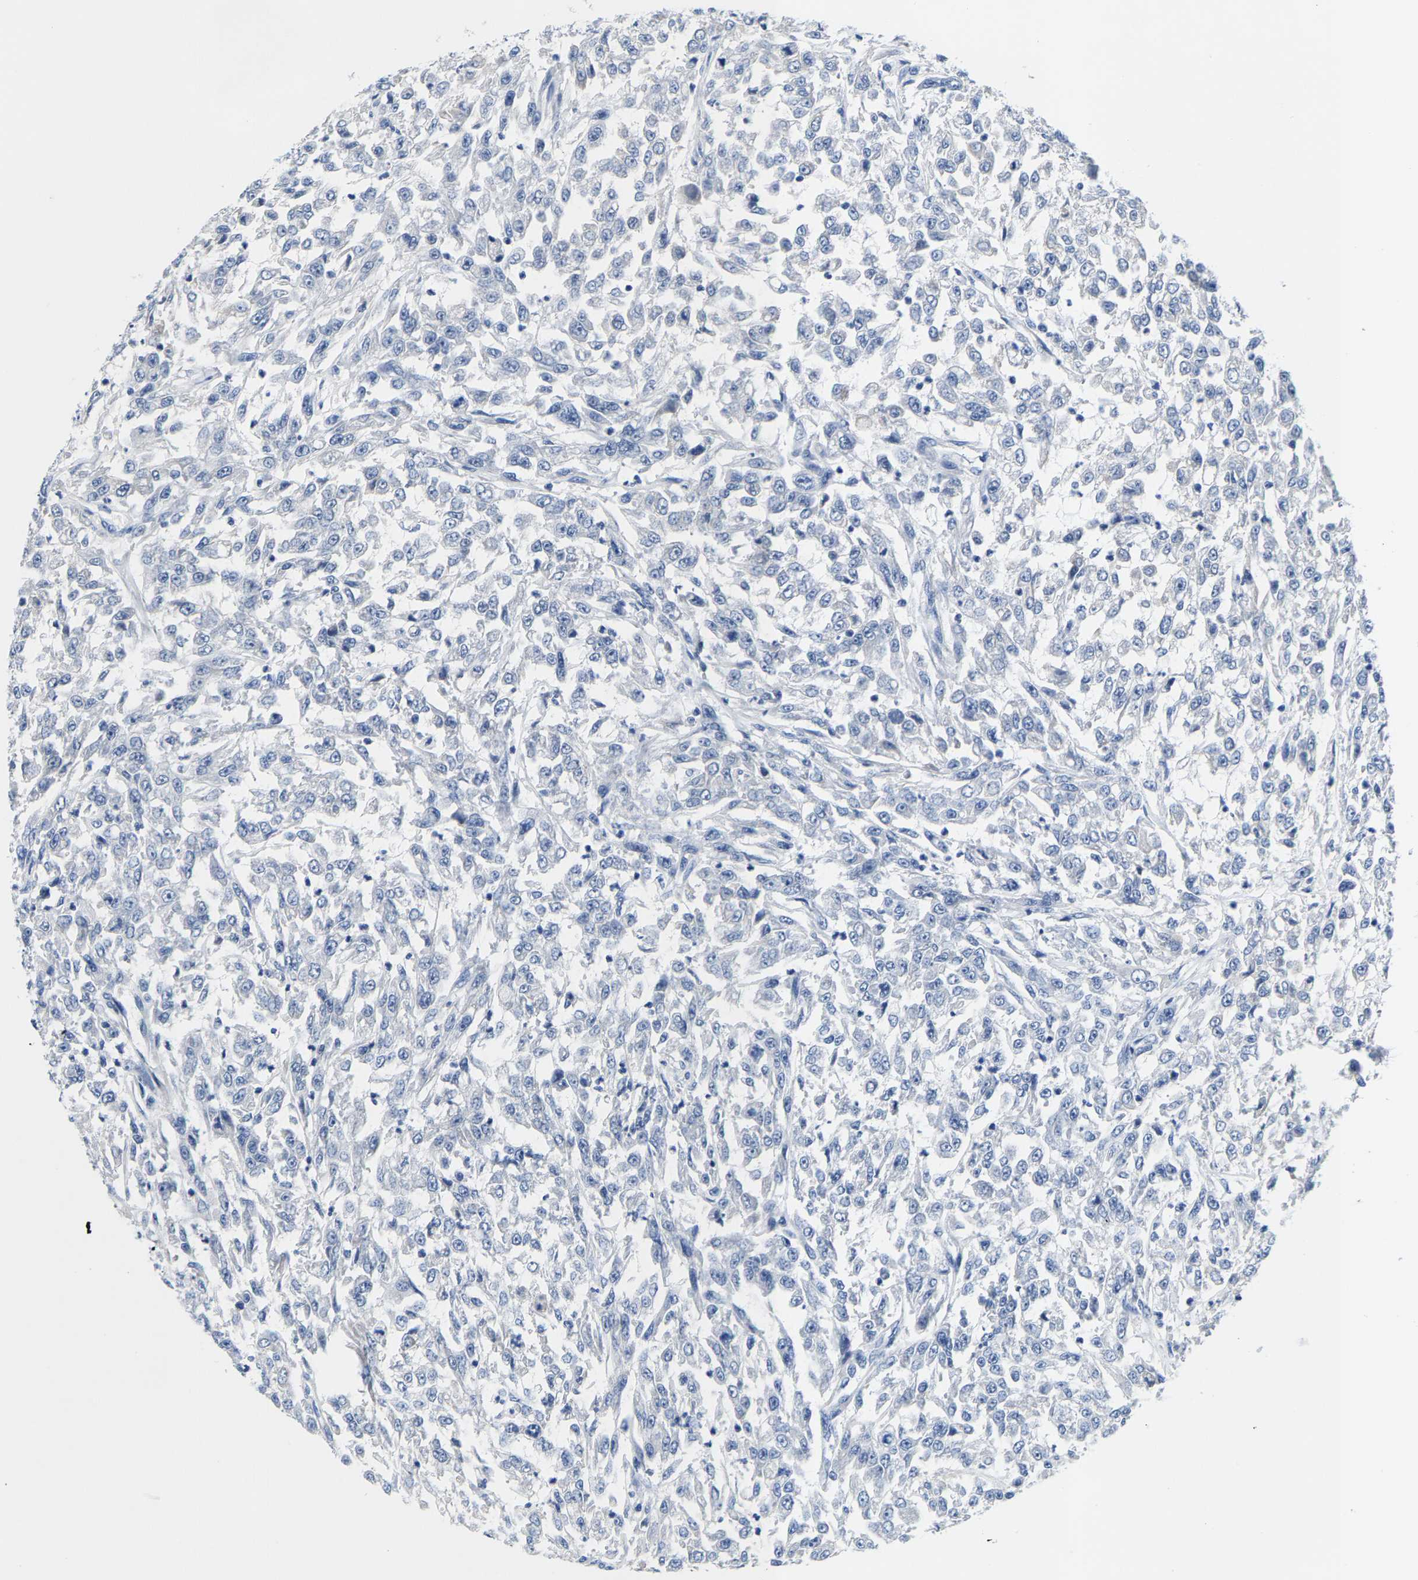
{"staining": {"intensity": "negative", "quantity": "none", "location": "none"}, "tissue": "urothelial cancer", "cell_type": "Tumor cells", "image_type": "cancer", "snomed": [{"axis": "morphology", "description": "Urothelial carcinoma, High grade"}, {"axis": "topography", "description": "Urinary bladder"}], "caption": "Tumor cells are negative for protein expression in human high-grade urothelial carcinoma. (Brightfield microscopy of DAB (3,3'-diaminobenzidine) immunohistochemistry (IHC) at high magnification).", "gene": "KLHL1", "patient": {"sex": "male", "age": 46}}